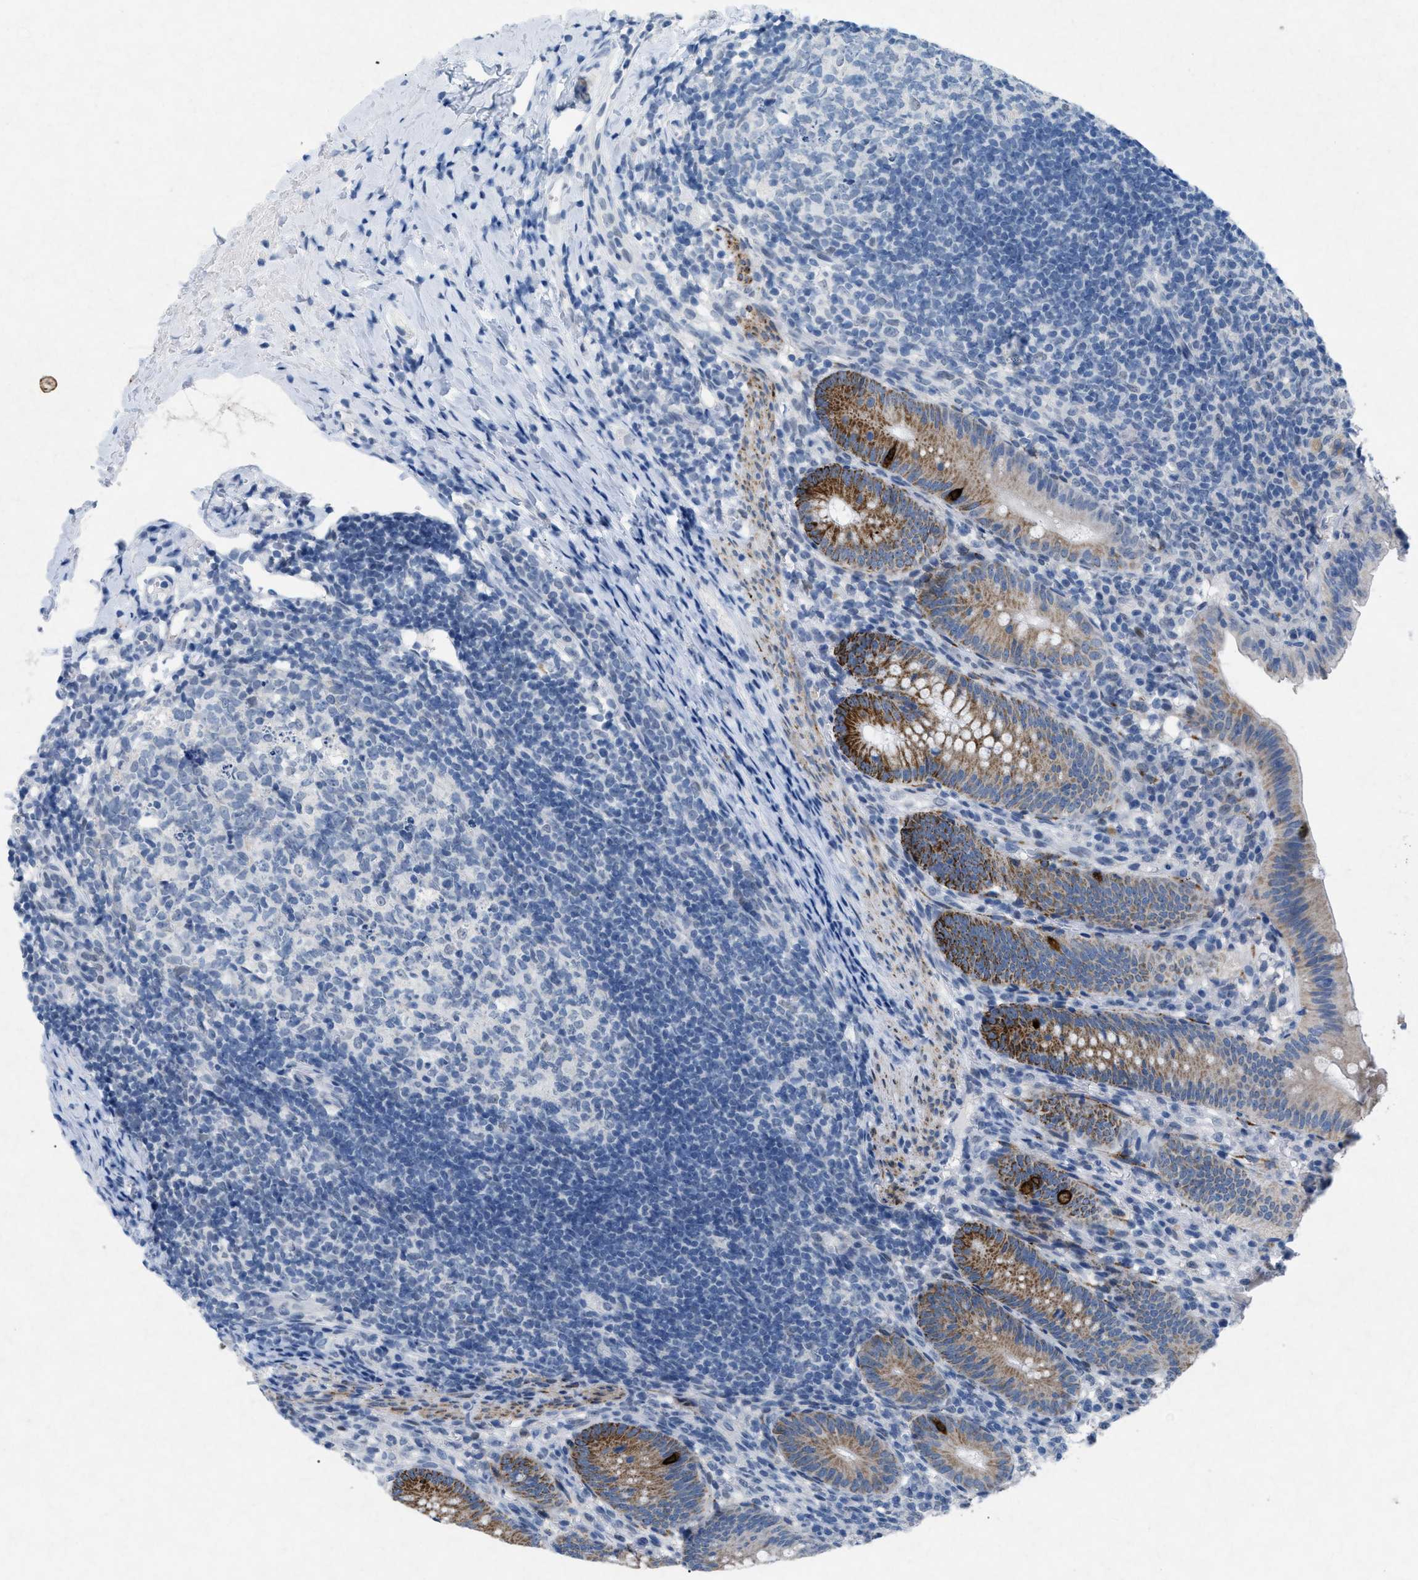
{"staining": {"intensity": "moderate", "quantity": "25%-75%", "location": "cytoplasmic/membranous"}, "tissue": "appendix", "cell_type": "Glandular cells", "image_type": "normal", "snomed": [{"axis": "morphology", "description": "Normal tissue, NOS"}, {"axis": "topography", "description": "Appendix"}], "caption": "Appendix stained with immunohistochemistry (IHC) displays moderate cytoplasmic/membranous staining in about 25%-75% of glandular cells. Ihc stains the protein of interest in brown and the nuclei are stained blue.", "gene": "TASOR", "patient": {"sex": "male", "age": 1}}